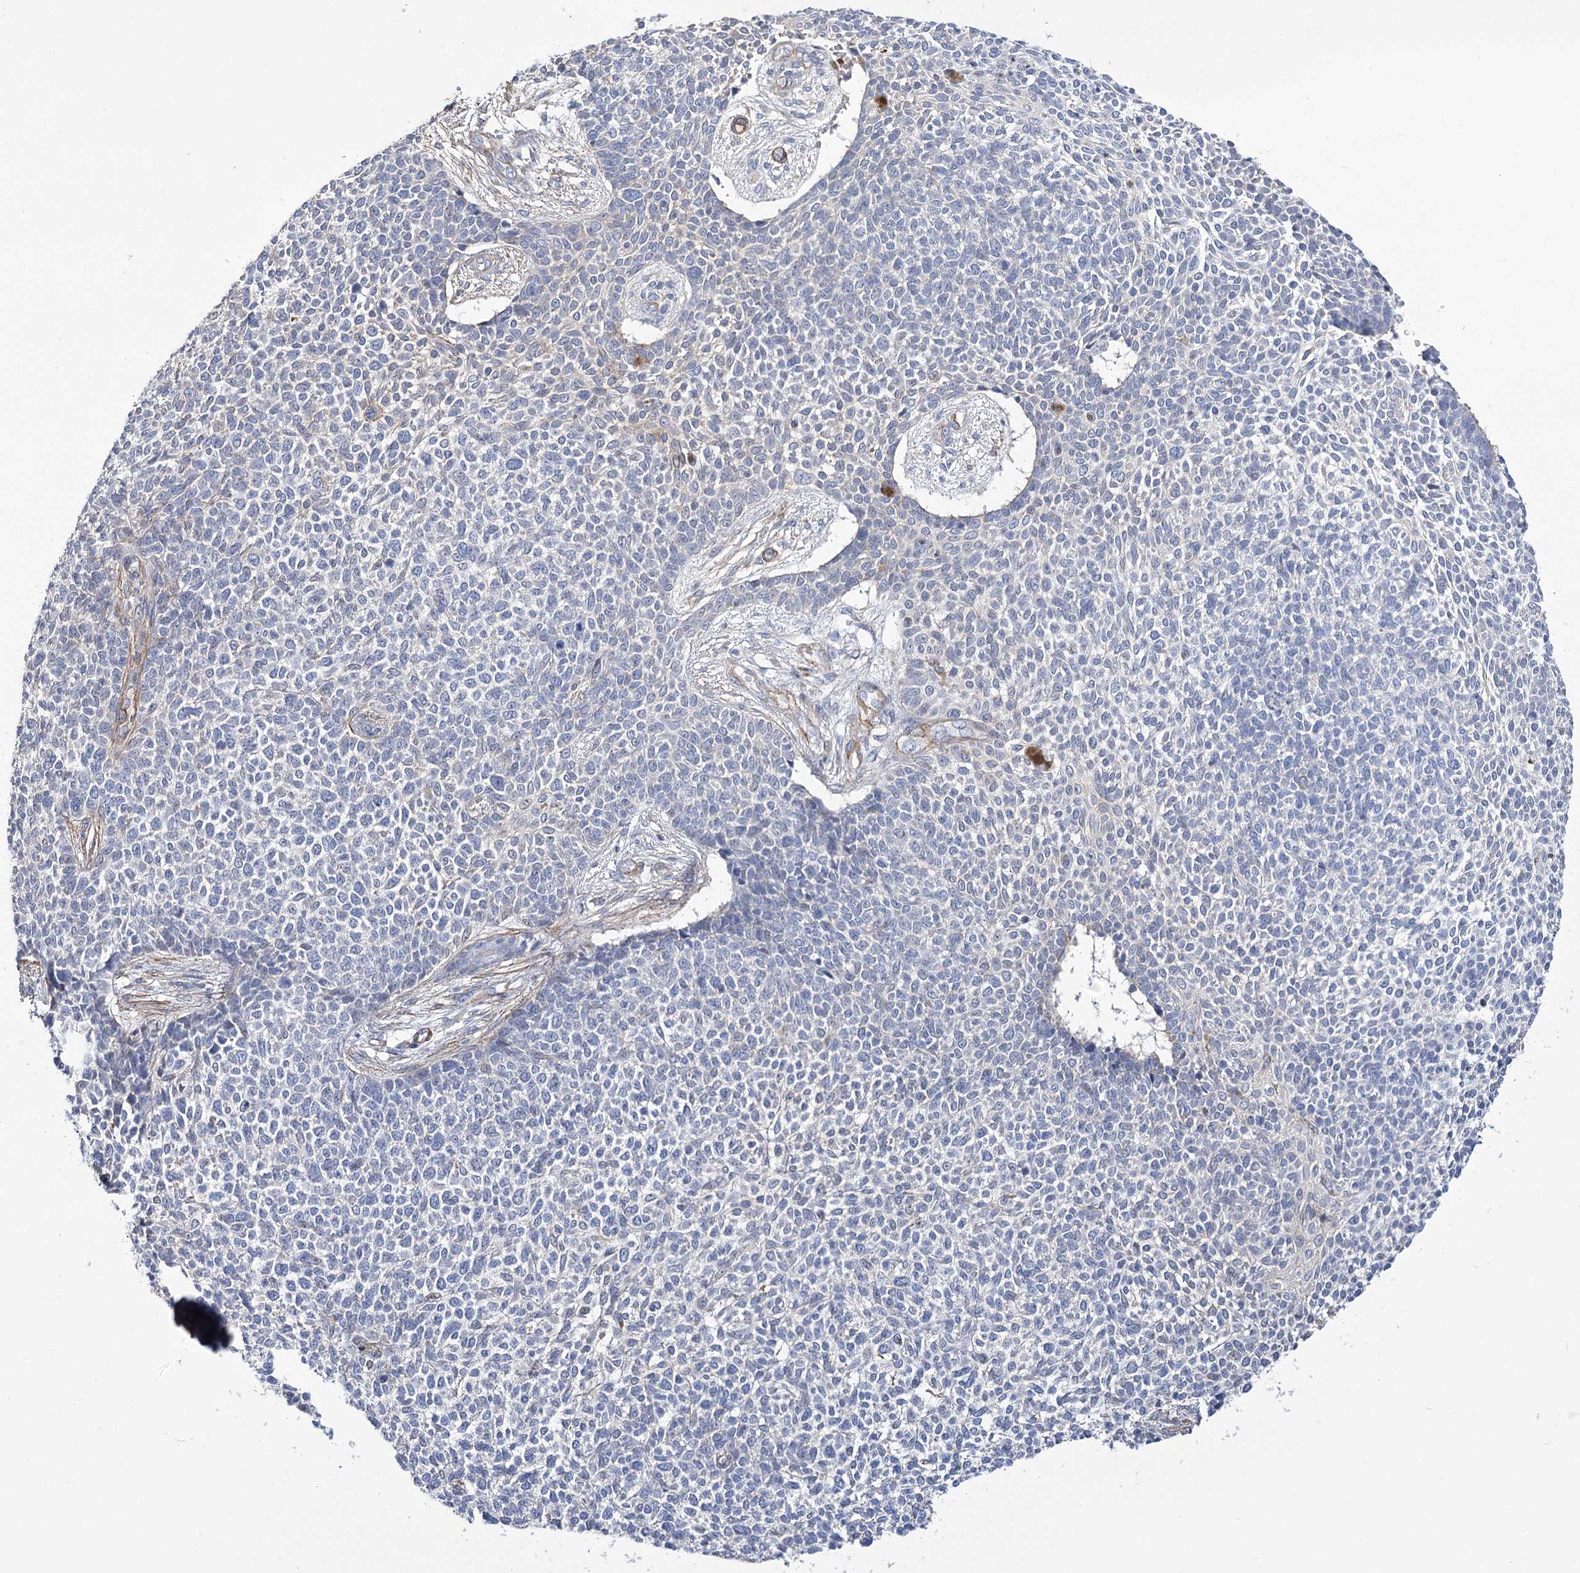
{"staining": {"intensity": "negative", "quantity": "none", "location": "none"}, "tissue": "skin cancer", "cell_type": "Tumor cells", "image_type": "cancer", "snomed": [{"axis": "morphology", "description": "Basal cell carcinoma"}, {"axis": "topography", "description": "Skin"}], "caption": "Protein analysis of basal cell carcinoma (skin) shows no significant staining in tumor cells.", "gene": "WASHC3", "patient": {"sex": "female", "age": 84}}